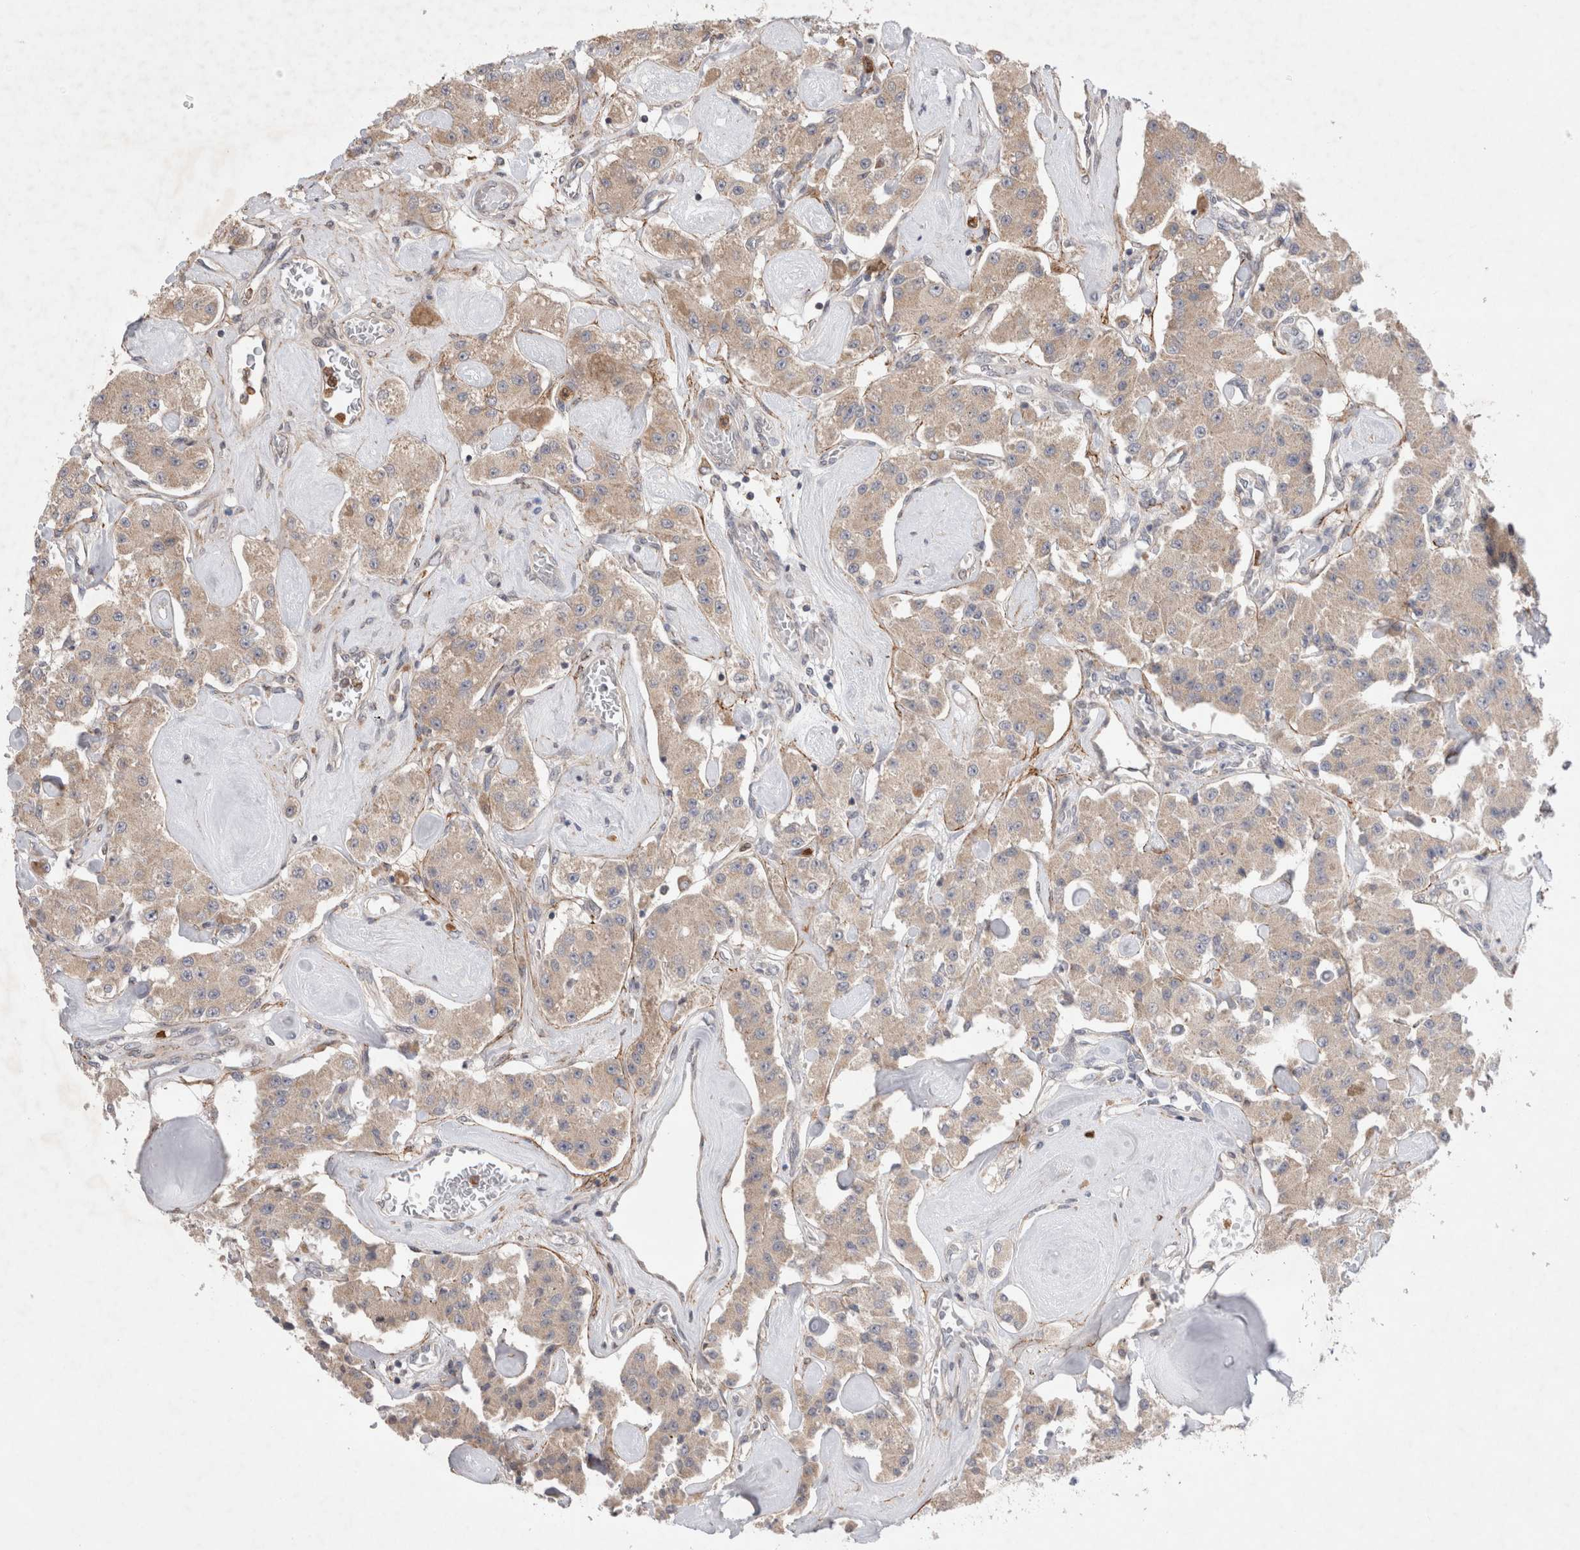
{"staining": {"intensity": "weak", "quantity": ">75%", "location": "cytoplasmic/membranous"}, "tissue": "carcinoid", "cell_type": "Tumor cells", "image_type": "cancer", "snomed": [{"axis": "morphology", "description": "Carcinoid, malignant, NOS"}, {"axis": "topography", "description": "Pancreas"}], "caption": "Carcinoid was stained to show a protein in brown. There is low levels of weak cytoplasmic/membranous staining in approximately >75% of tumor cells.", "gene": "GSDMB", "patient": {"sex": "male", "age": 41}}